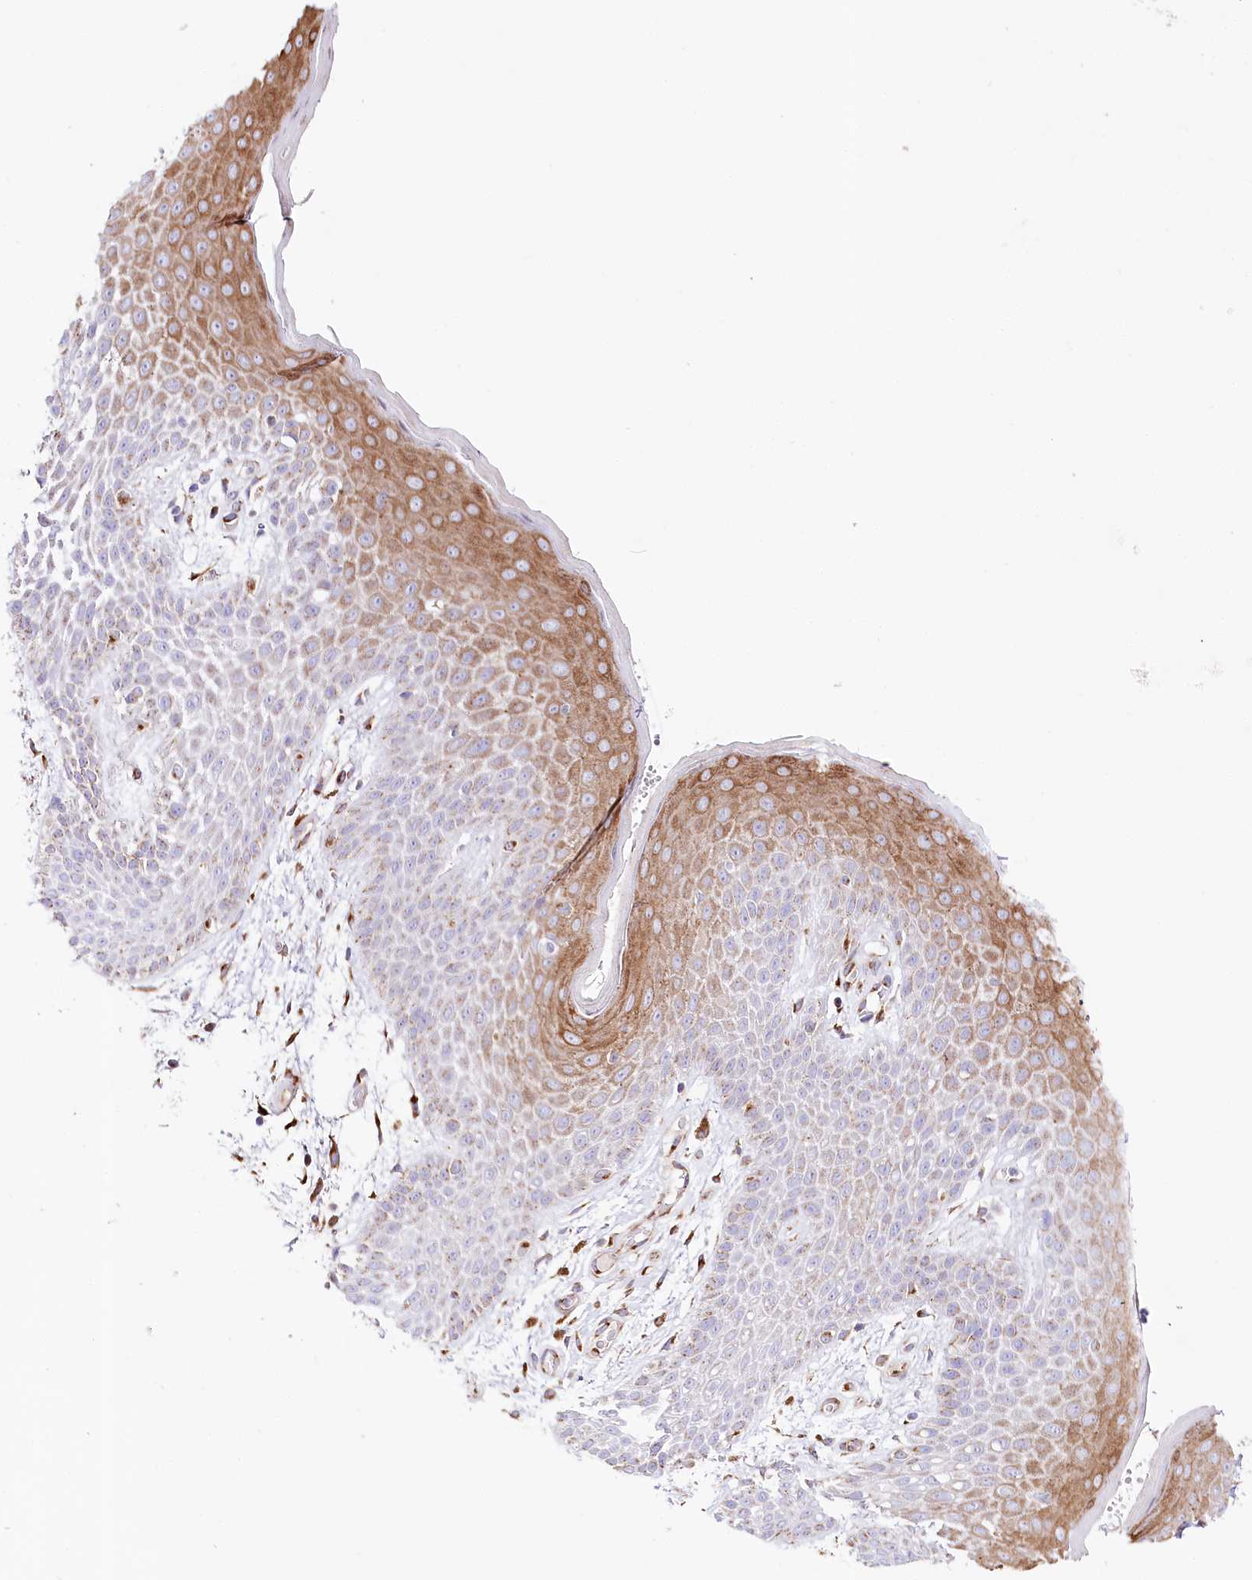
{"staining": {"intensity": "strong", "quantity": "25%-75%", "location": "cytoplasmic/membranous"}, "tissue": "skin", "cell_type": "Epidermal cells", "image_type": "normal", "snomed": [{"axis": "morphology", "description": "Normal tissue, NOS"}, {"axis": "topography", "description": "Anal"}], "caption": "Immunohistochemical staining of unremarkable skin displays strong cytoplasmic/membranous protein expression in approximately 25%-75% of epidermal cells.", "gene": "ABRAXAS2", "patient": {"sex": "male", "age": 74}}